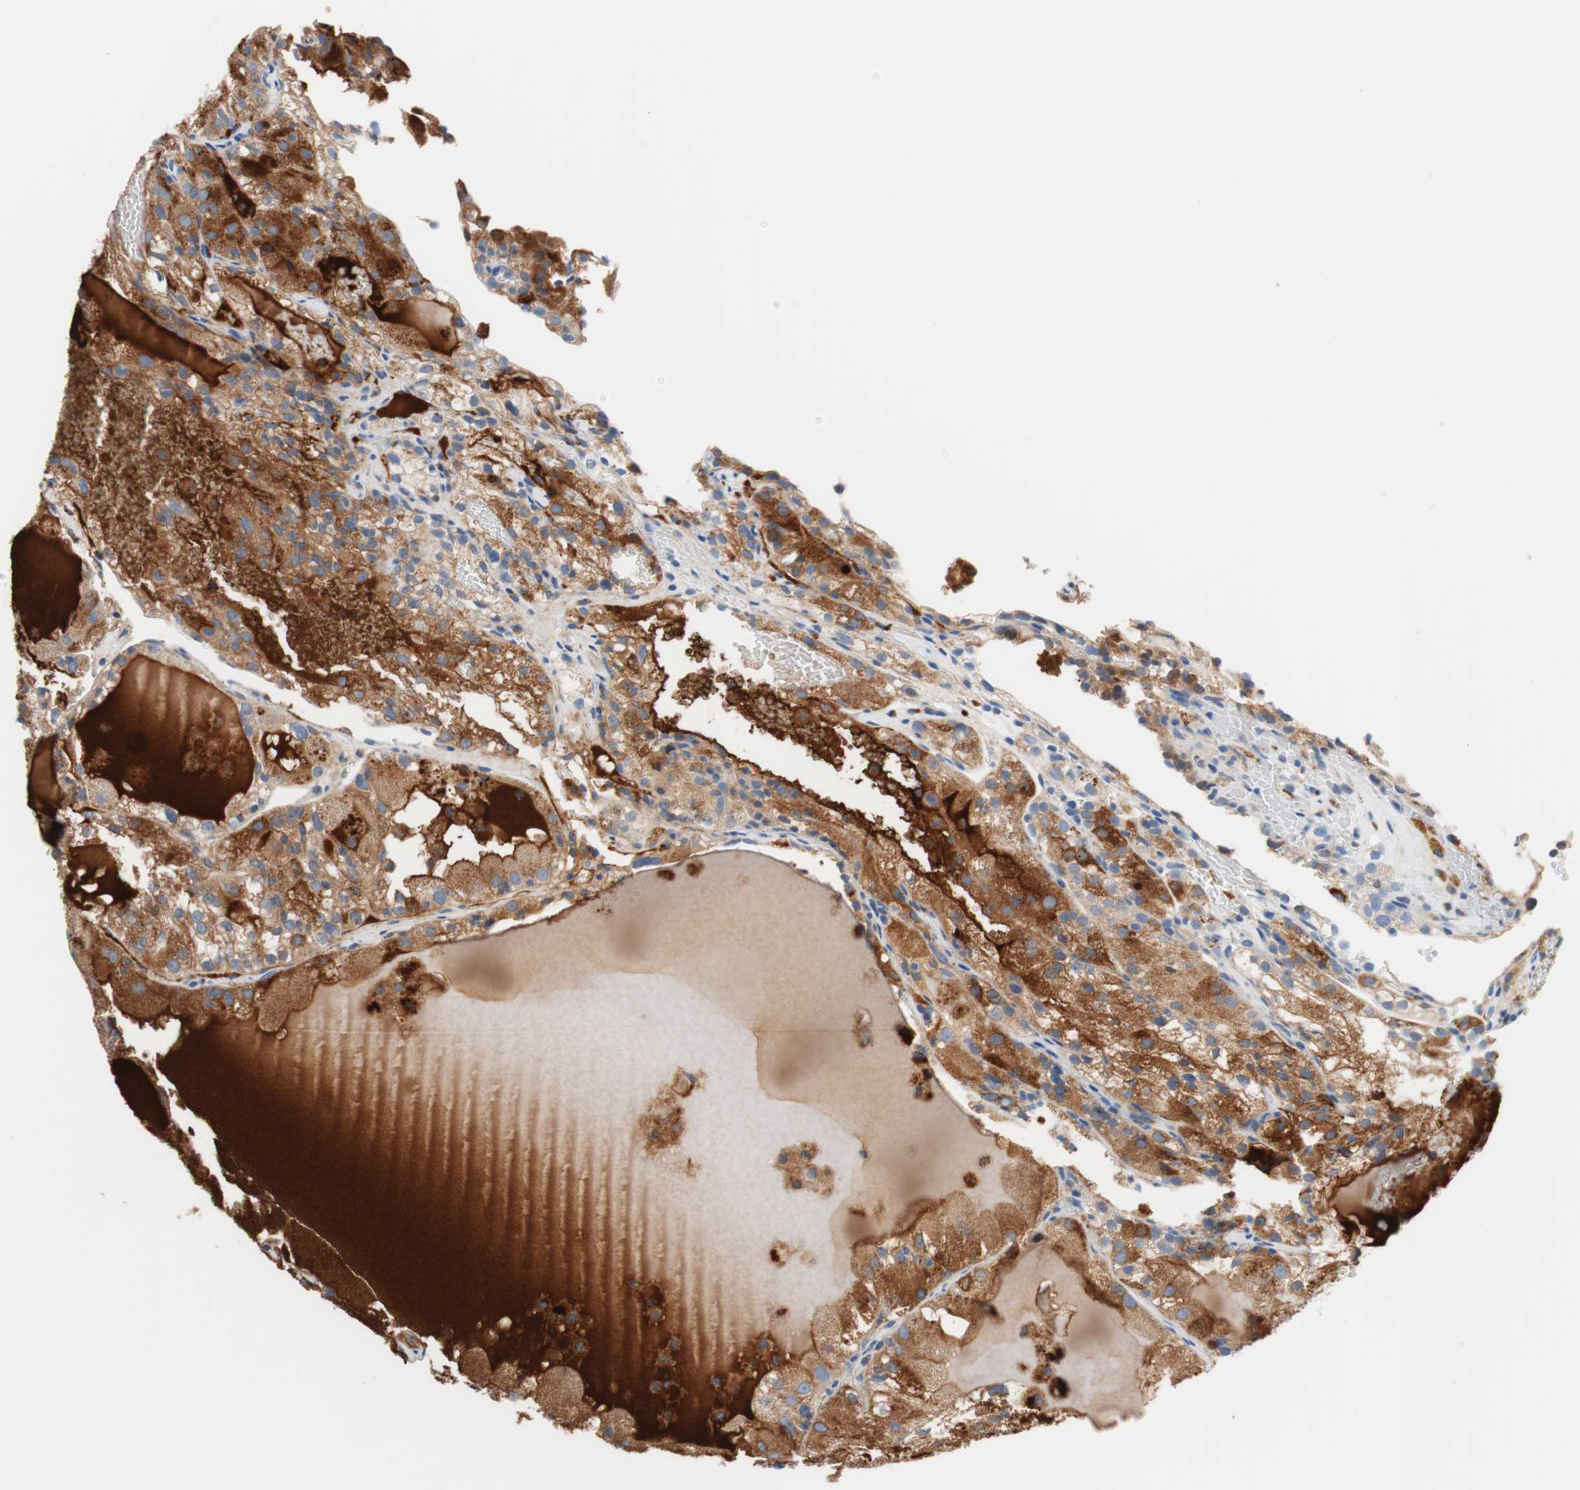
{"staining": {"intensity": "strong", "quantity": "25%-75%", "location": "cytoplasmic/membranous"}, "tissue": "renal cancer", "cell_type": "Tumor cells", "image_type": "cancer", "snomed": [{"axis": "morphology", "description": "Normal tissue, NOS"}, {"axis": "morphology", "description": "Adenocarcinoma, NOS"}, {"axis": "topography", "description": "Kidney"}], "caption": "Human adenocarcinoma (renal) stained with a protein marker exhibits strong staining in tumor cells.", "gene": "RBP4", "patient": {"sex": "male", "age": 61}}